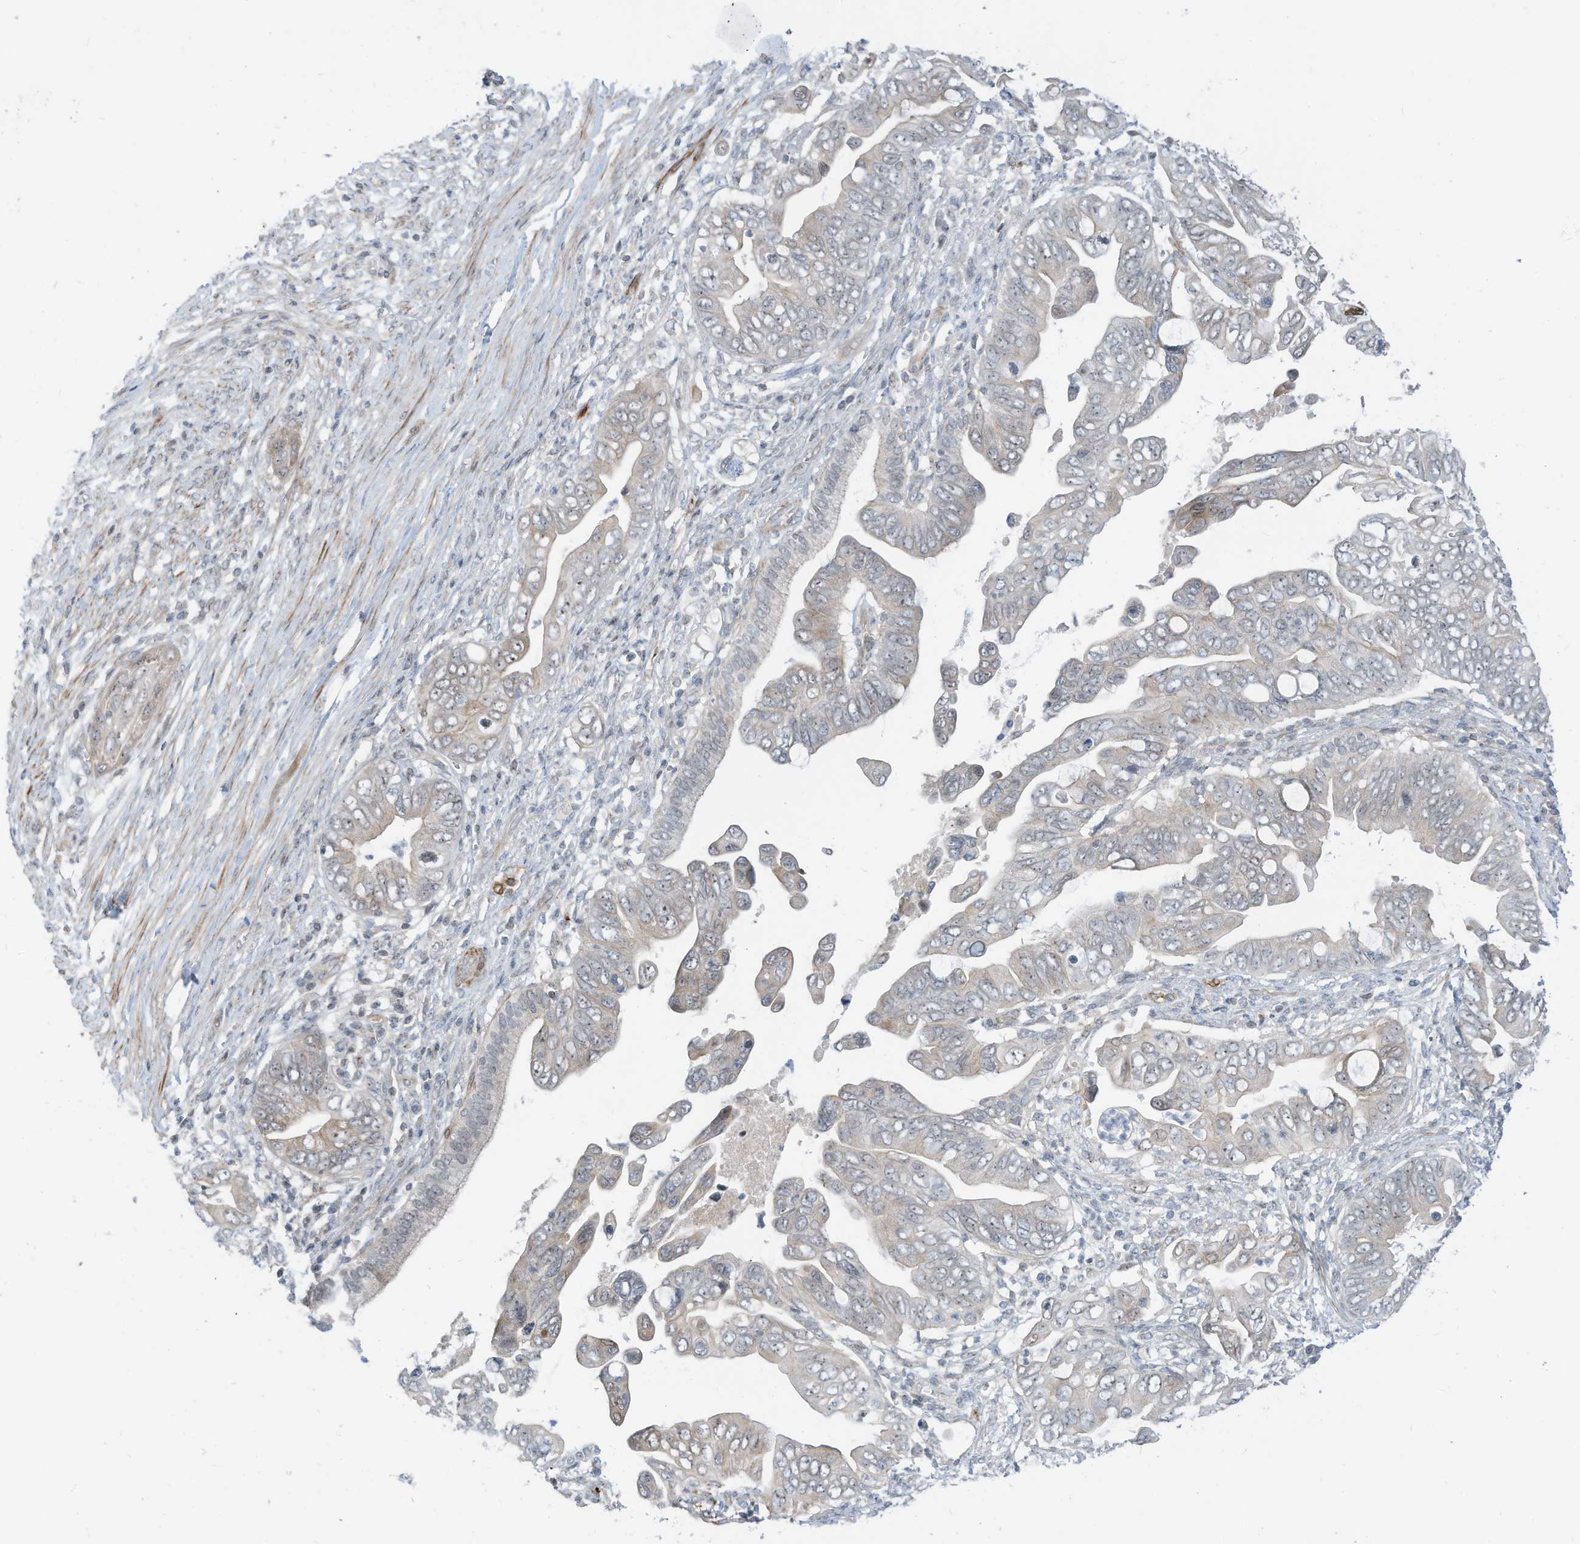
{"staining": {"intensity": "negative", "quantity": "none", "location": "none"}, "tissue": "pancreatic cancer", "cell_type": "Tumor cells", "image_type": "cancer", "snomed": [{"axis": "morphology", "description": "Adenocarcinoma, NOS"}, {"axis": "topography", "description": "Pancreas"}], "caption": "Tumor cells are negative for brown protein staining in pancreatic cancer.", "gene": "GPATCH3", "patient": {"sex": "male", "age": 75}}